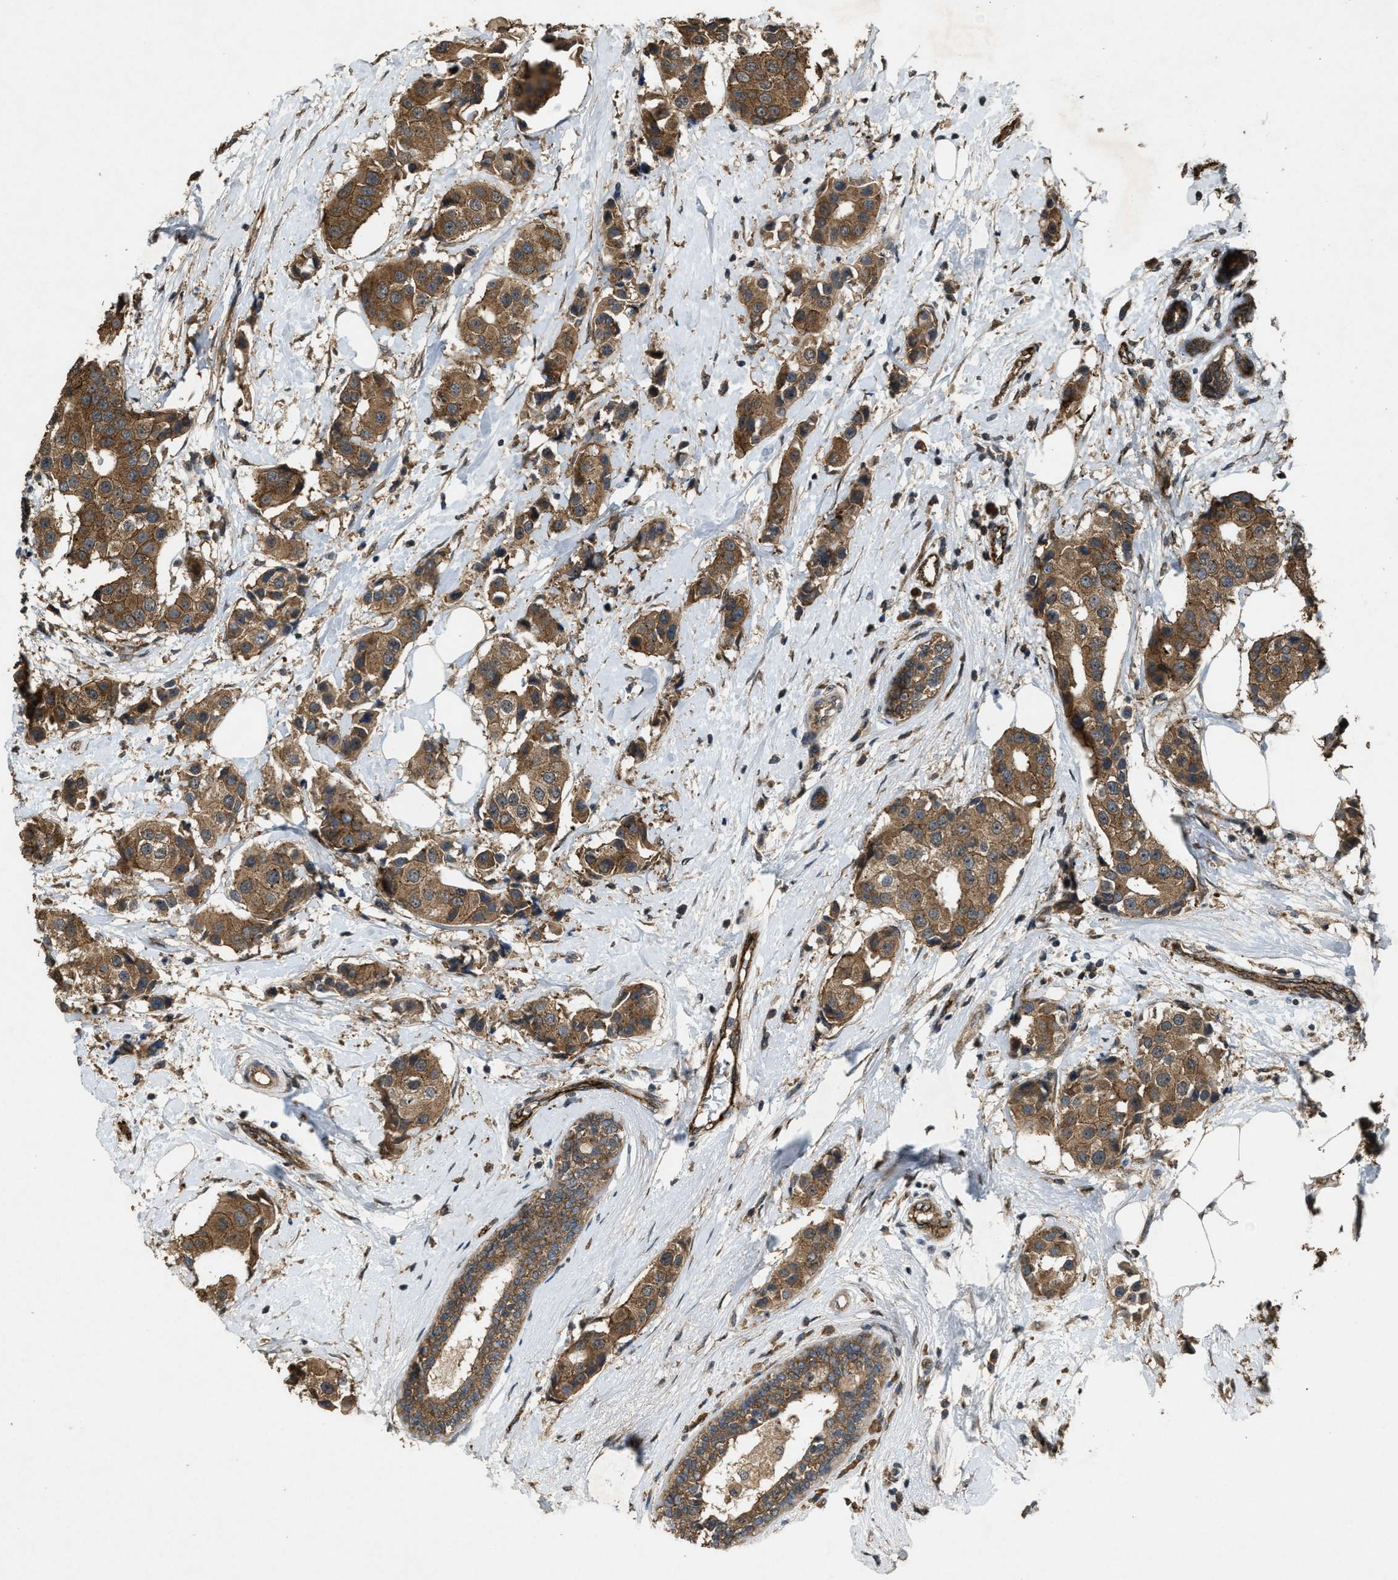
{"staining": {"intensity": "moderate", "quantity": ">75%", "location": "cytoplasmic/membranous"}, "tissue": "breast cancer", "cell_type": "Tumor cells", "image_type": "cancer", "snomed": [{"axis": "morphology", "description": "Normal tissue, NOS"}, {"axis": "morphology", "description": "Duct carcinoma"}, {"axis": "topography", "description": "Breast"}], "caption": "A high-resolution image shows immunohistochemistry staining of breast invasive ductal carcinoma, which displays moderate cytoplasmic/membranous staining in about >75% of tumor cells.", "gene": "ARHGEF5", "patient": {"sex": "female", "age": 39}}